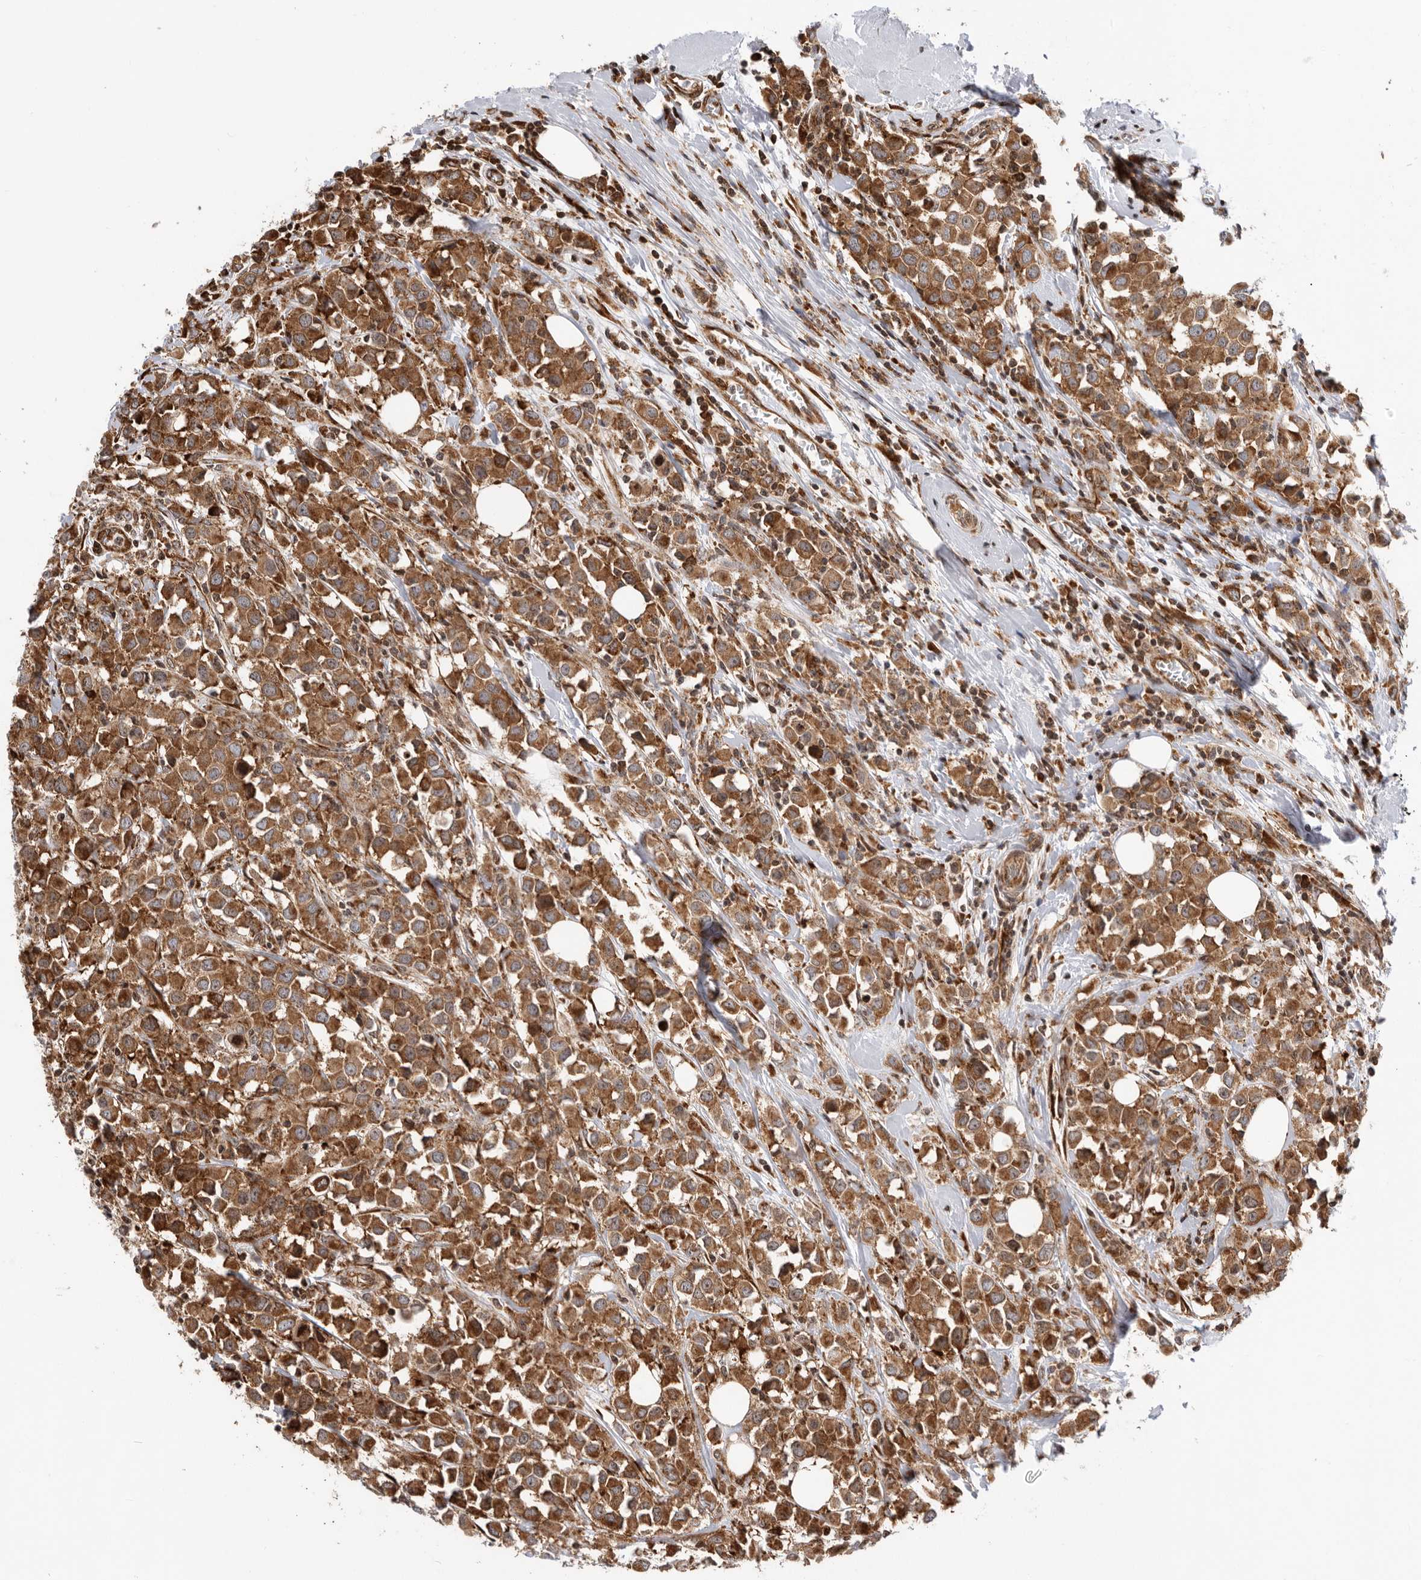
{"staining": {"intensity": "moderate", "quantity": ">75%", "location": "cytoplasmic/membranous"}, "tissue": "breast cancer", "cell_type": "Tumor cells", "image_type": "cancer", "snomed": [{"axis": "morphology", "description": "Duct carcinoma"}, {"axis": "topography", "description": "Breast"}], "caption": "Immunohistochemistry micrograph of neoplastic tissue: human breast intraductal carcinoma stained using IHC shows medium levels of moderate protein expression localized specifically in the cytoplasmic/membranous of tumor cells, appearing as a cytoplasmic/membranous brown color.", "gene": "FZD3", "patient": {"sex": "female", "age": 61}}